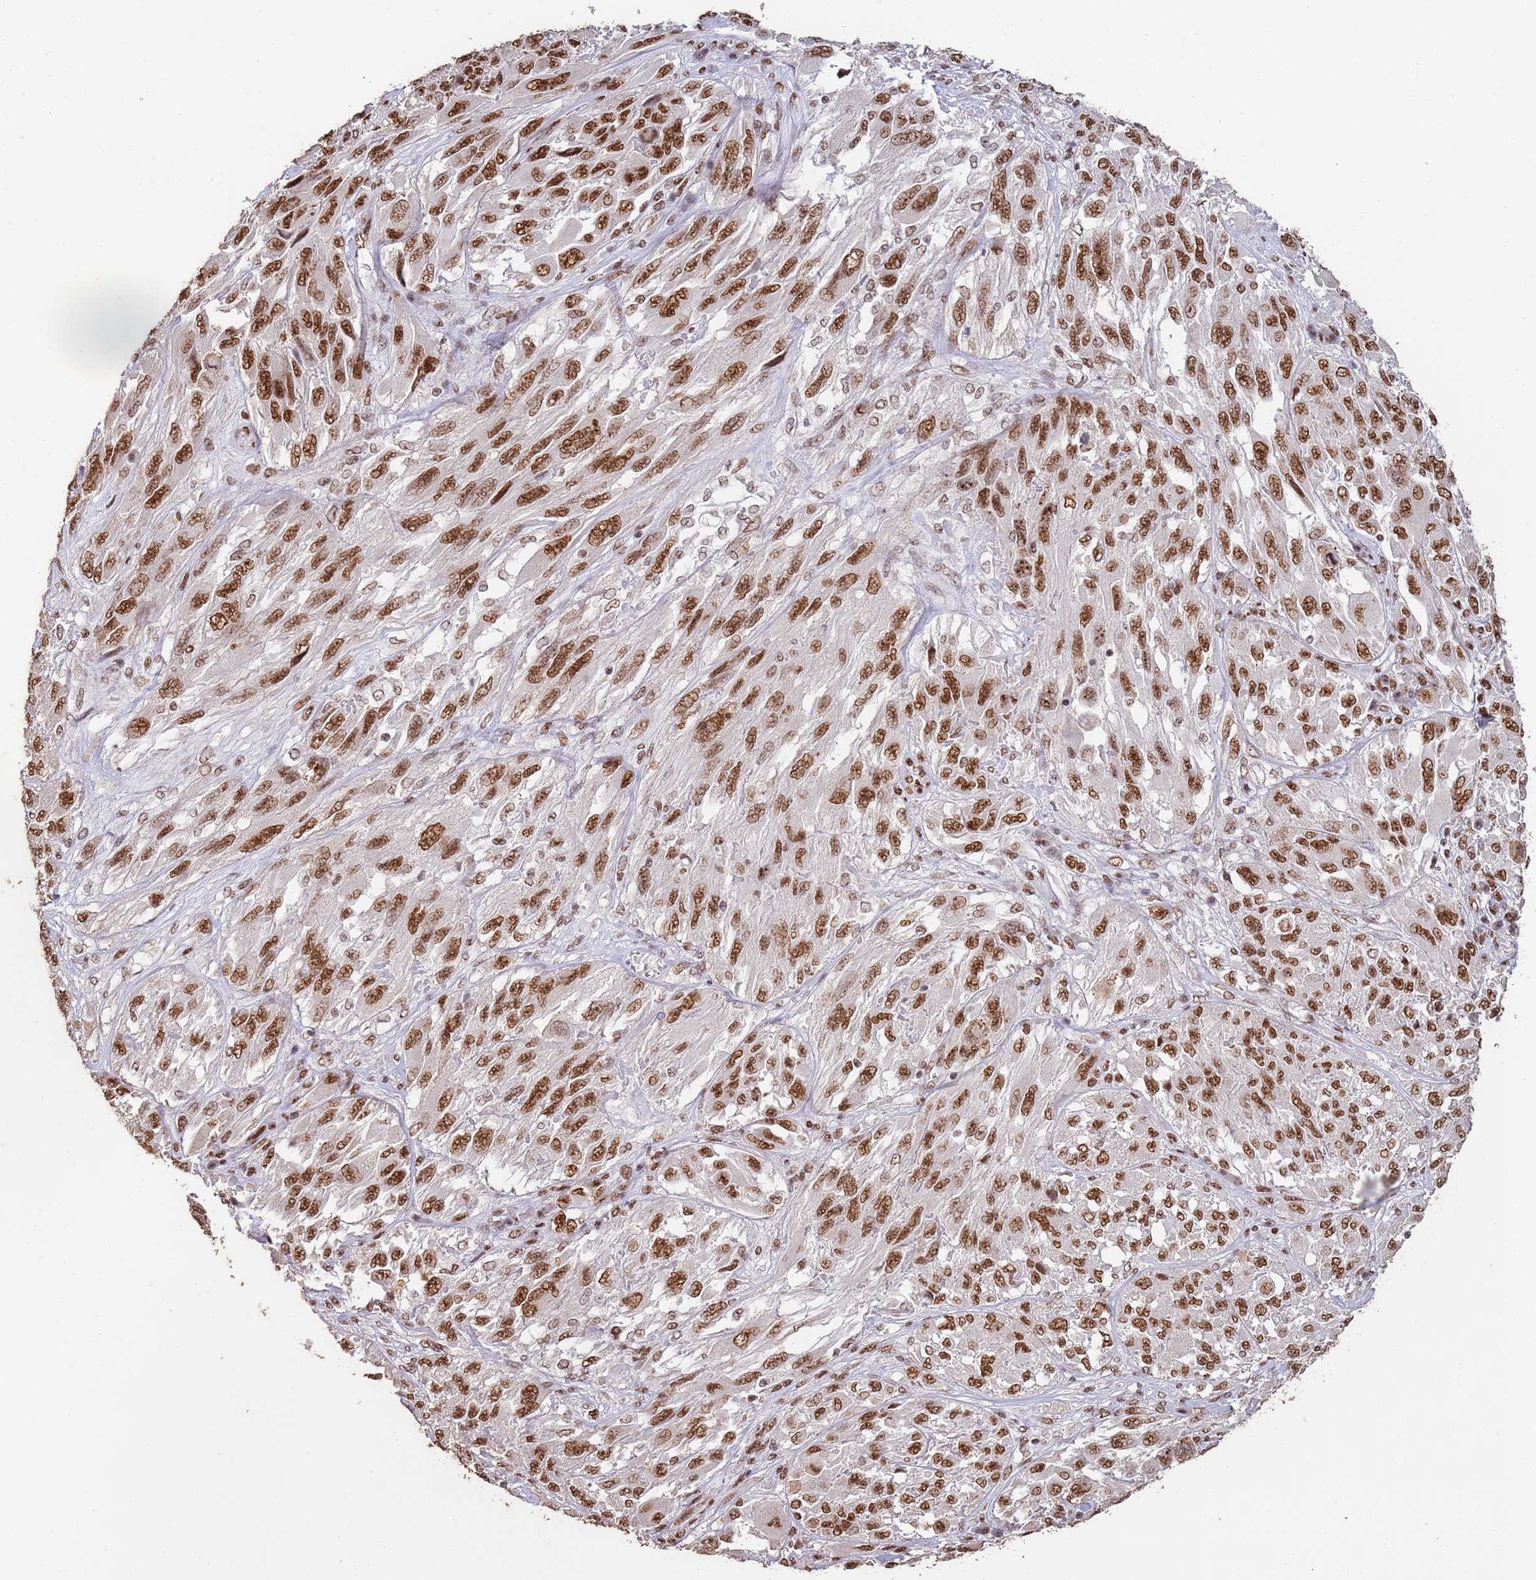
{"staining": {"intensity": "moderate", "quantity": ">75%", "location": "nuclear"}, "tissue": "melanoma", "cell_type": "Tumor cells", "image_type": "cancer", "snomed": [{"axis": "morphology", "description": "Malignant melanoma, NOS"}, {"axis": "topography", "description": "Skin"}], "caption": "Malignant melanoma stained with a protein marker reveals moderate staining in tumor cells.", "gene": "ESF1", "patient": {"sex": "female", "age": 91}}